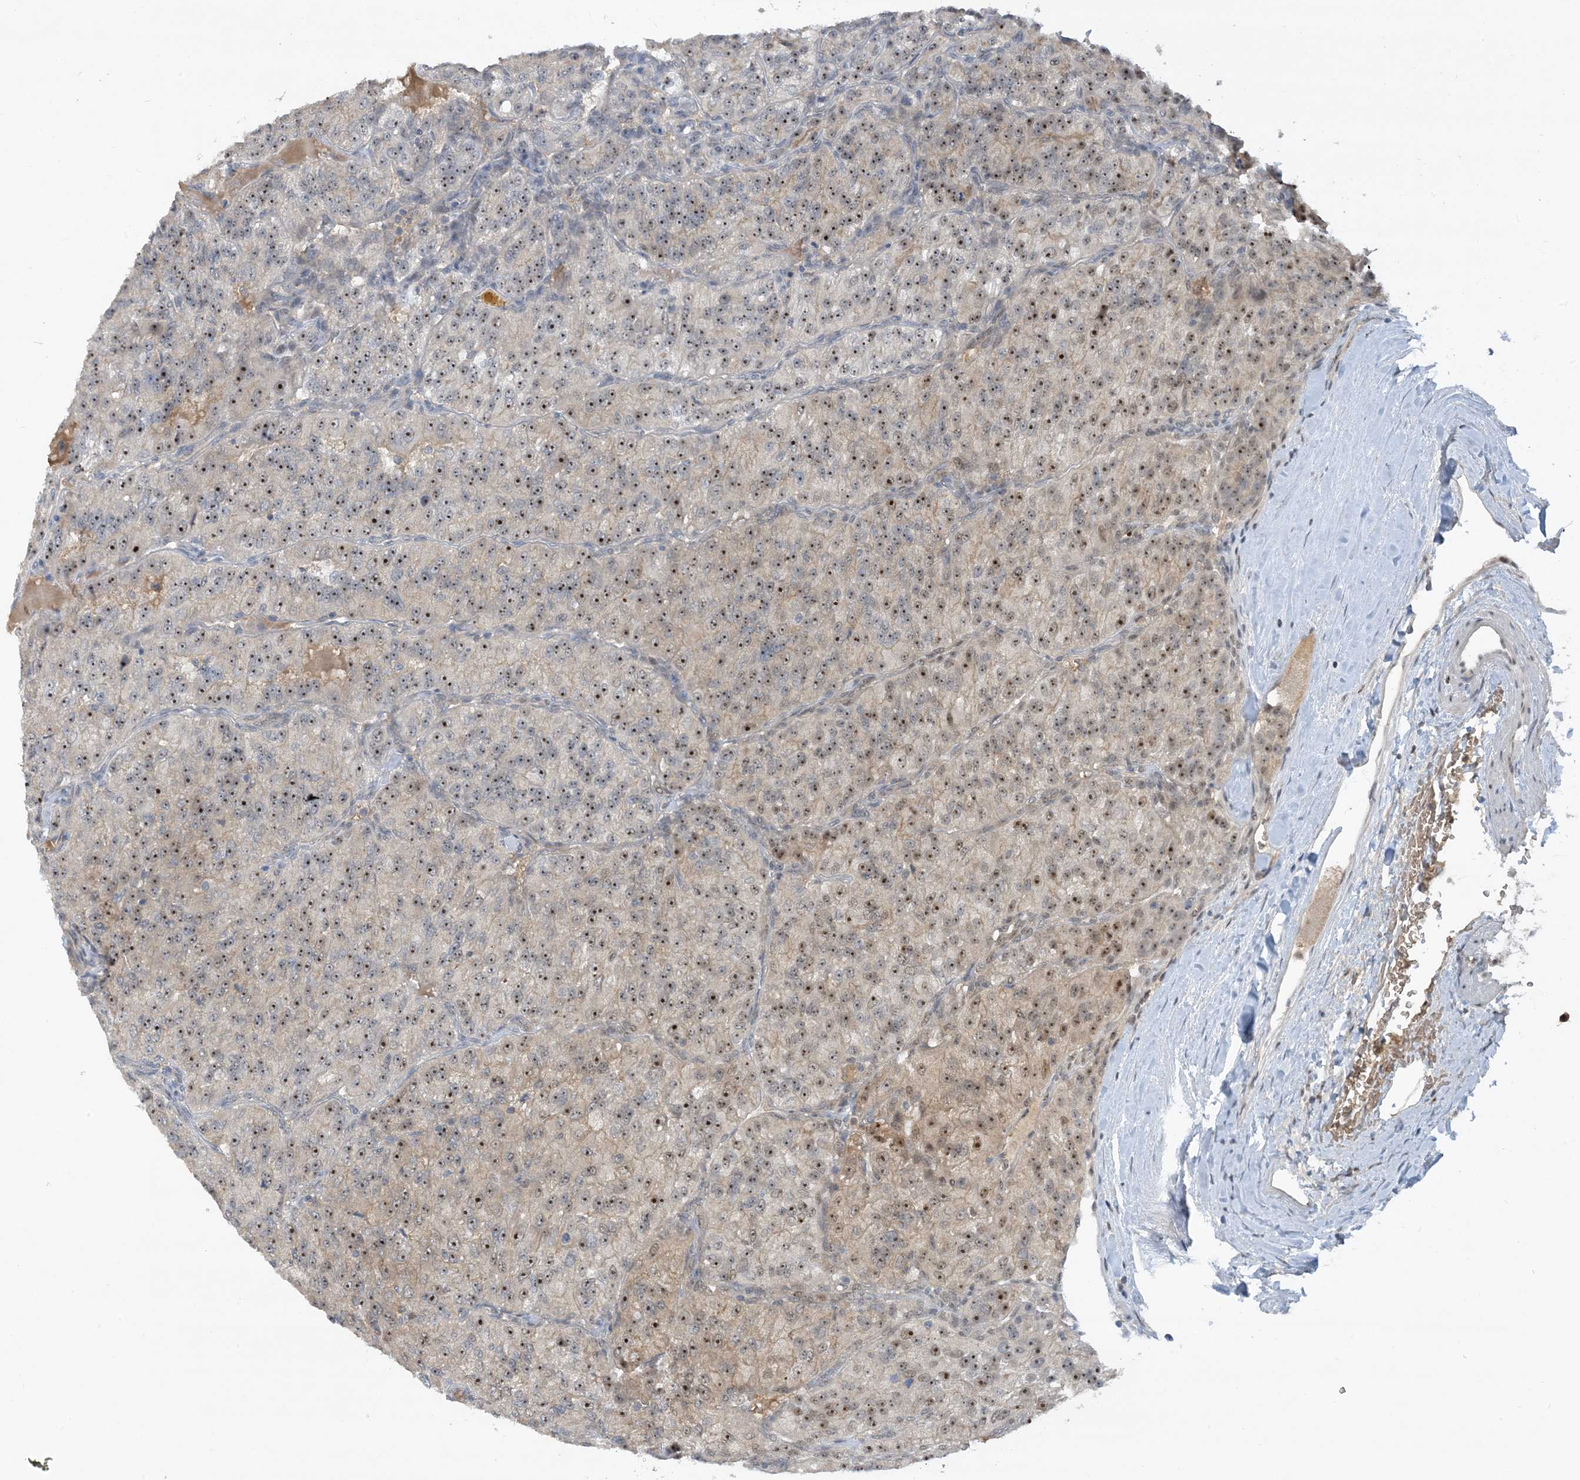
{"staining": {"intensity": "moderate", "quantity": "25%-75%", "location": "nuclear"}, "tissue": "renal cancer", "cell_type": "Tumor cells", "image_type": "cancer", "snomed": [{"axis": "morphology", "description": "Adenocarcinoma, NOS"}, {"axis": "topography", "description": "Kidney"}], "caption": "About 25%-75% of tumor cells in human renal cancer (adenocarcinoma) exhibit moderate nuclear protein expression as visualized by brown immunohistochemical staining.", "gene": "UBE2E1", "patient": {"sex": "female", "age": 63}}